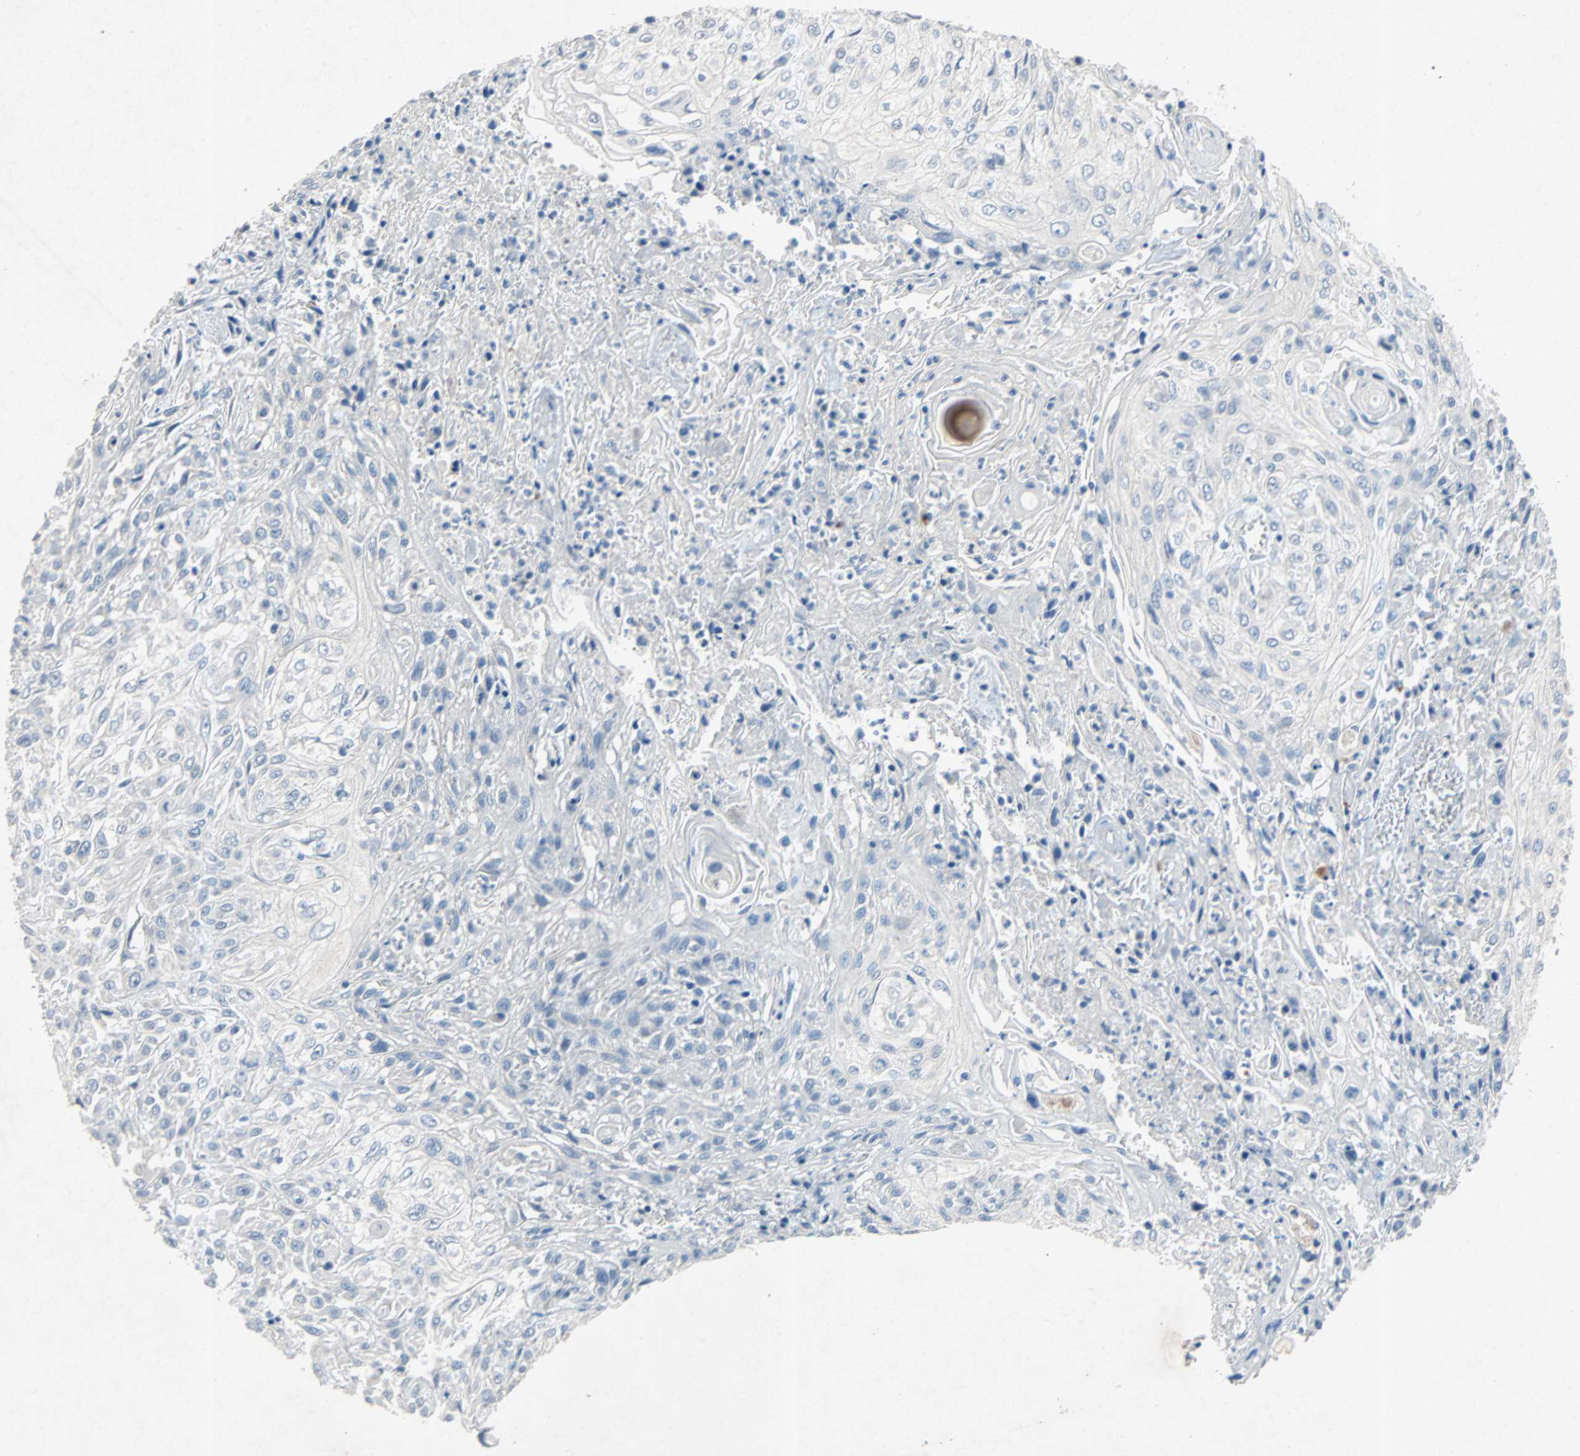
{"staining": {"intensity": "negative", "quantity": "none", "location": "none"}, "tissue": "skin cancer", "cell_type": "Tumor cells", "image_type": "cancer", "snomed": [{"axis": "morphology", "description": "Squamous cell carcinoma, NOS"}, {"axis": "morphology", "description": "Squamous cell carcinoma, metastatic, NOS"}, {"axis": "topography", "description": "Skin"}, {"axis": "topography", "description": "Lymph node"}], "caption": "An image of human metastatic squamous cell carcinoma (skin) is negative for staining in tumor cells.", "gene": "PCDHB2", "patient": {"sex": "male", "age": 75}}